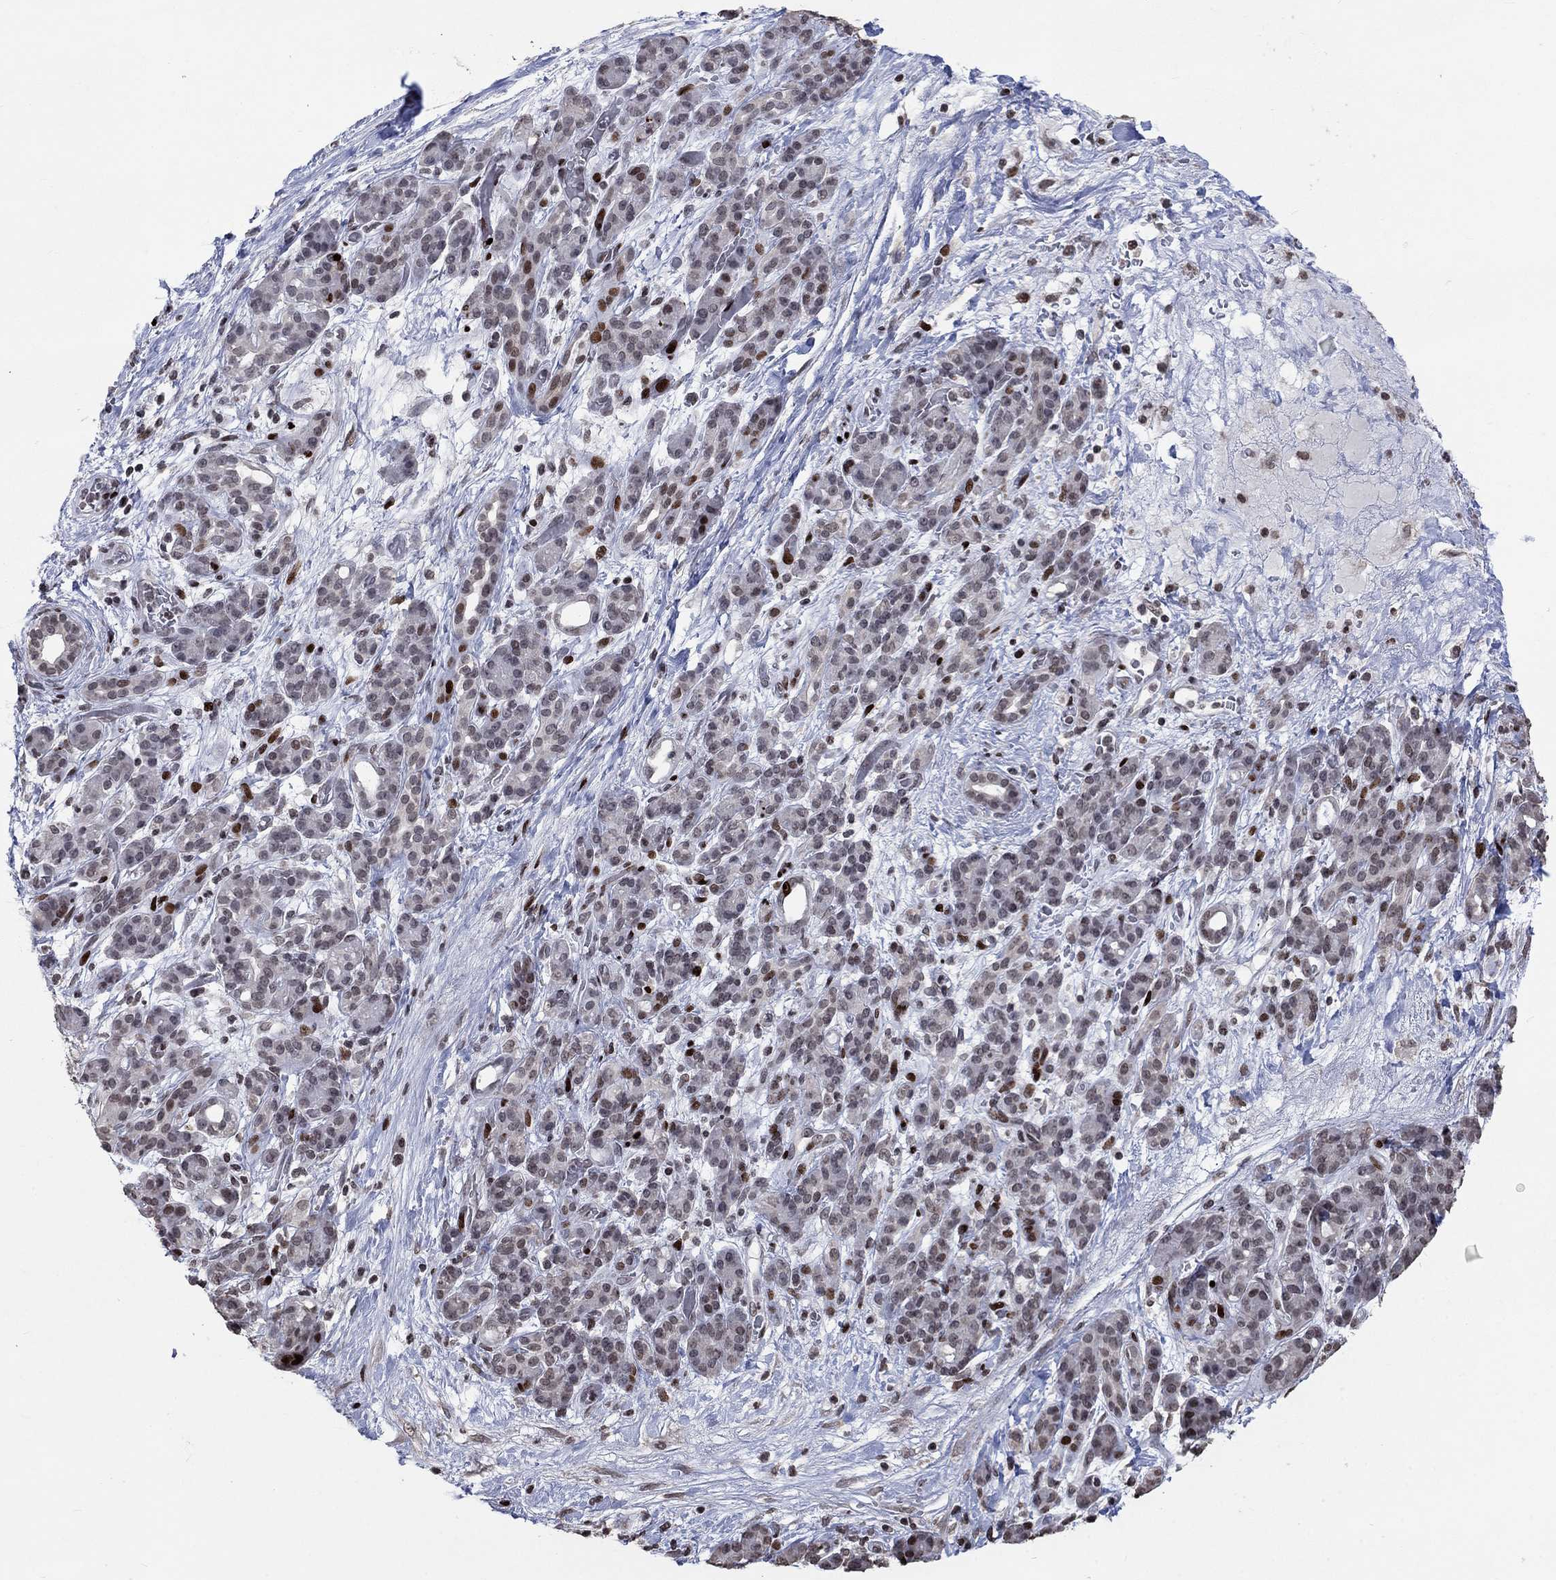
{"staining": {"intensity": "moderate", "quantity": "<25%", "location": "nuclear"}, "tissue": "pancreatic cancer", "cell_type": "Tumor cells", "image_type": "cancer", "snomed": [{"axis": "morphology", "description": "Adenocarcinoma, NOS"}, {"axis": "topography", "description": "Pancreas"}], "caption": "IHC (DAB) staining of human adenocarcinoma (pancreatic) reveals moderate nuclear protein expression in approximately <25% of tumor cells.", "gene": "SRSF3", "patient": {"sex": "male", "age": 44}}